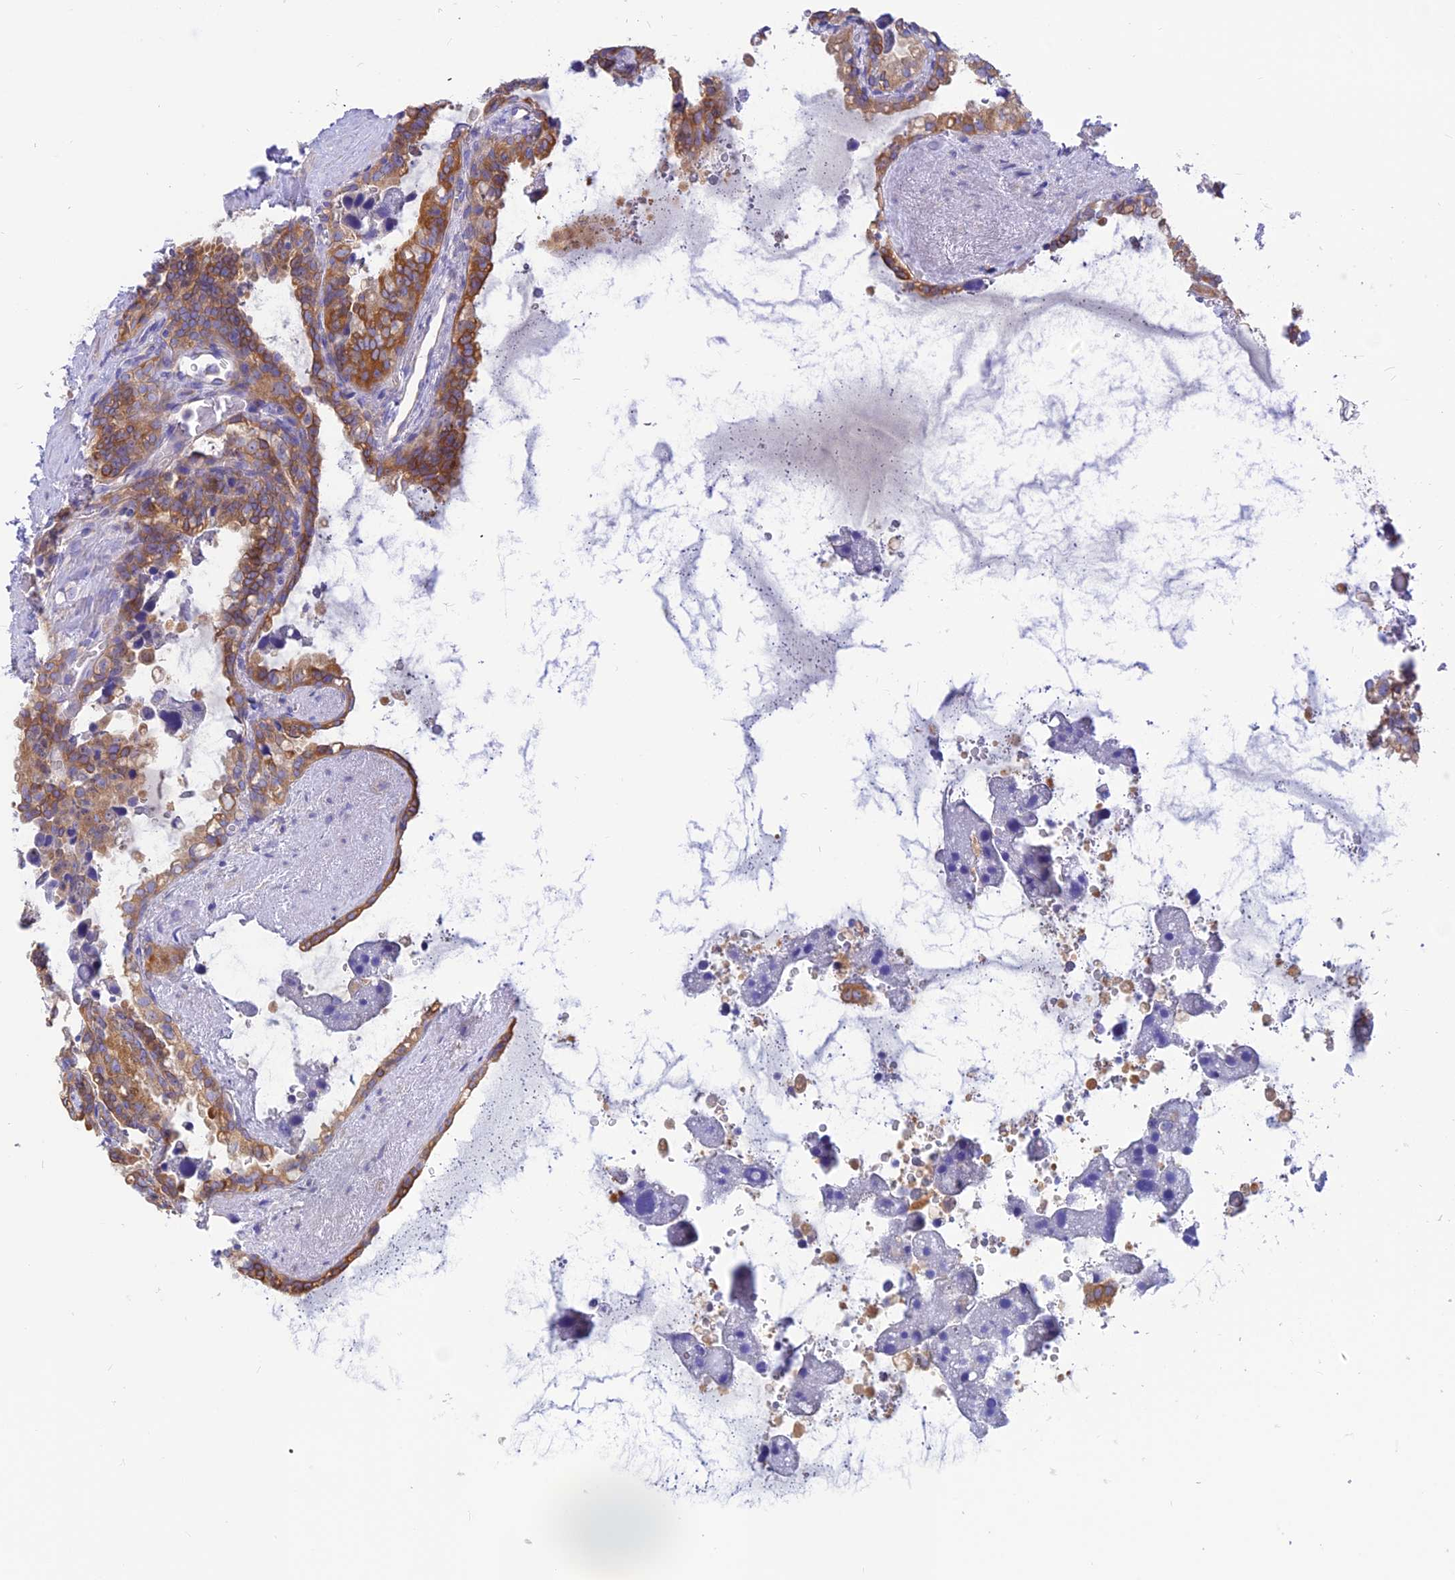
{"staining": {"intensity": "moderate", "quantity": ">75%", "location": "cytoplasmic/membranous"}, "tissue": "seminal vesicle", "cell_type": "Glandular cells", "image_type": "normal", "snomed": [{"axis": "morphology", "description": "Normal tissue, NOS"}, {"axis": "topography", "description": "Seminal veicle"}], "caption": "Human seminal vesicle stained for a protein (brown) reveals moderate cytoplasmic/membranous positive positivity in about >75% of glandular cells.", "gene": "LZTFL1", "patient": {"sex": "male", "age": 68}}